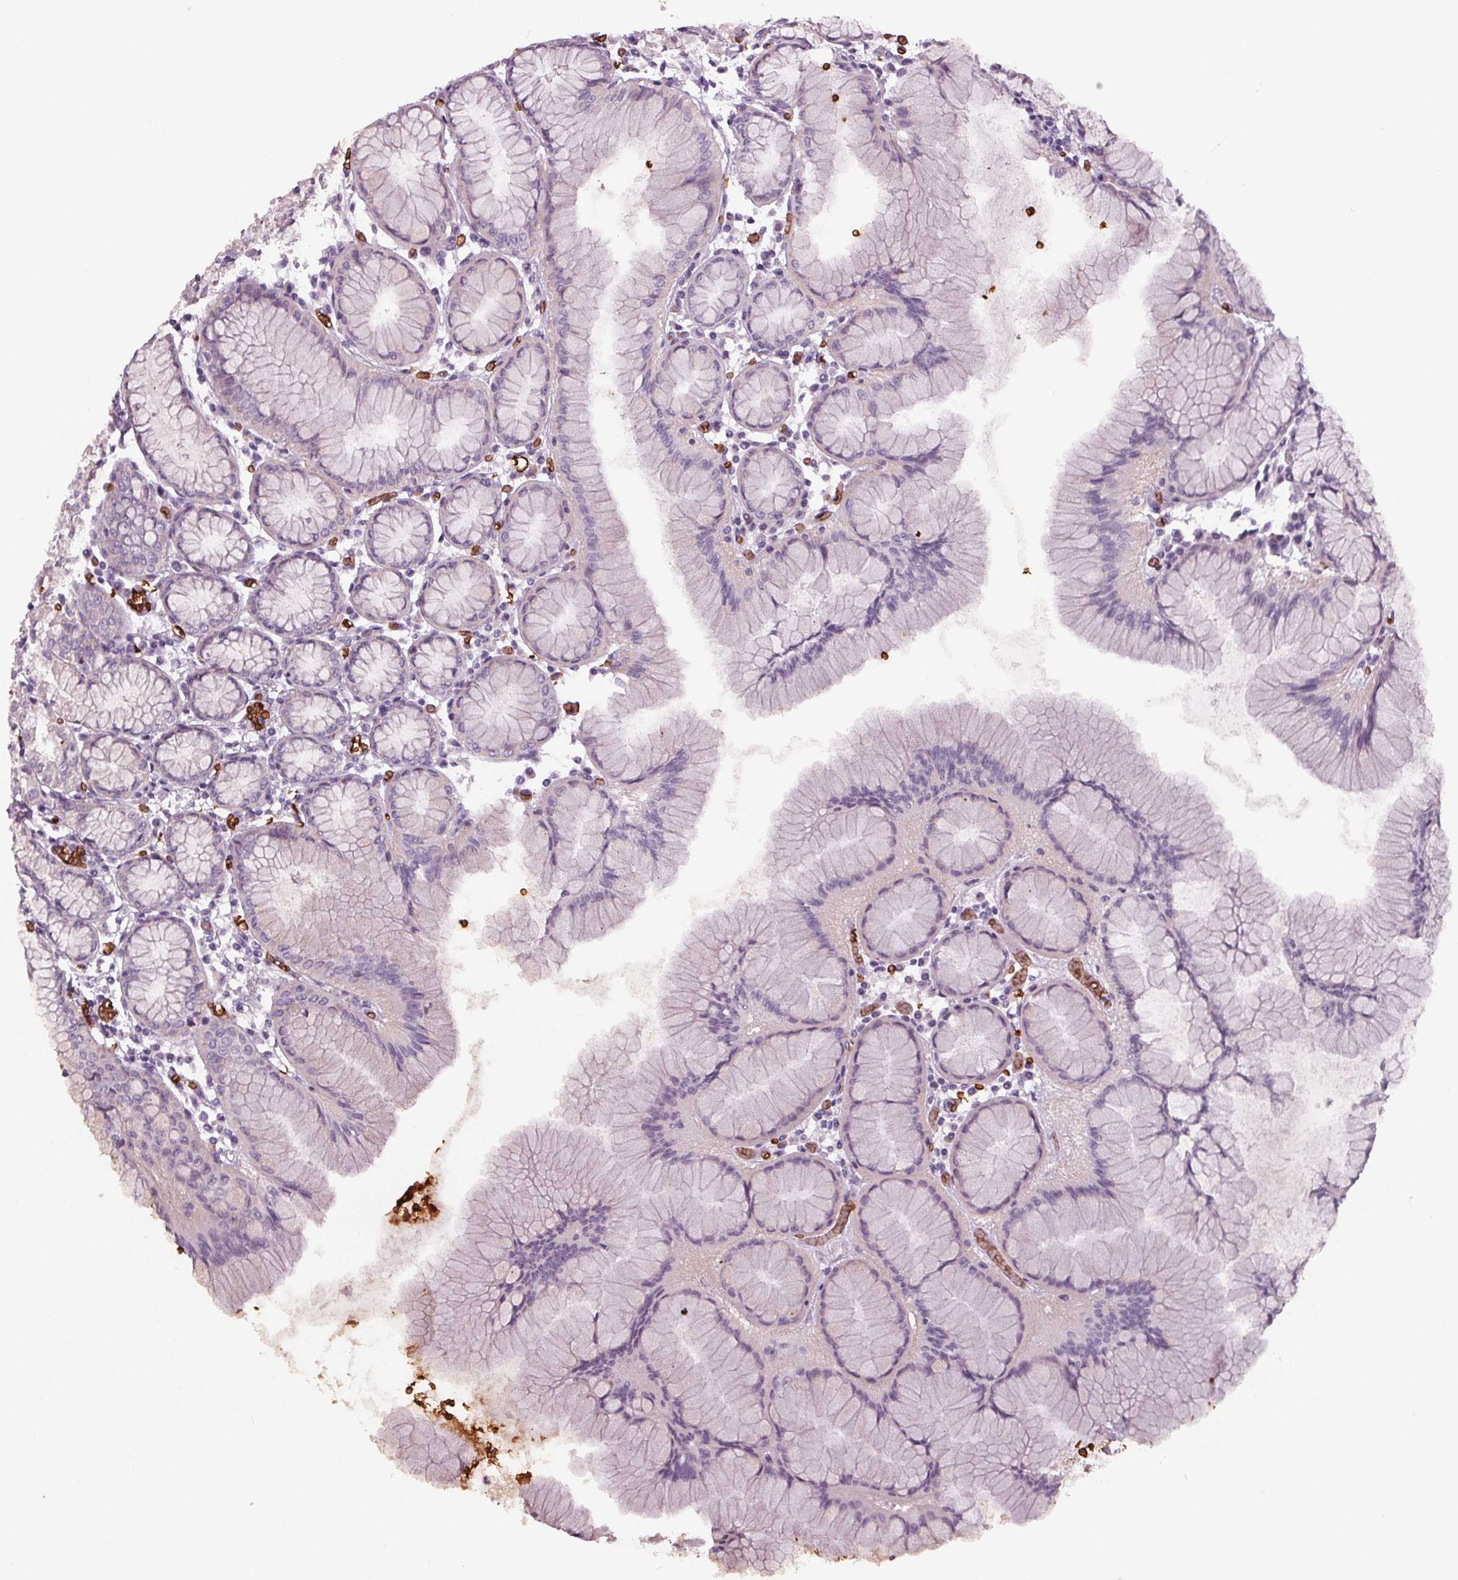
{"staining": {"intensity": "negative", "quantity": "none", "location": "none"}, "tissue": "stomach", "cell_type": "Glandular cells", "image_type": "normal", "snomed": [{"axis": "morphology", "description": "Normal tissue, NOS"}, {"axis": "topography", "description": "Stomach"}], "caption": "Image shows no protein positivity in glandular cells of benign stomach. The staining was performed using DAB to visualize the protein expression in brown, while the nuclei were stained in blue with hematoxylin (Magnification: 20x).", "gene": "SLC4A1", "patient": {"sex": "female", "age": 57}}